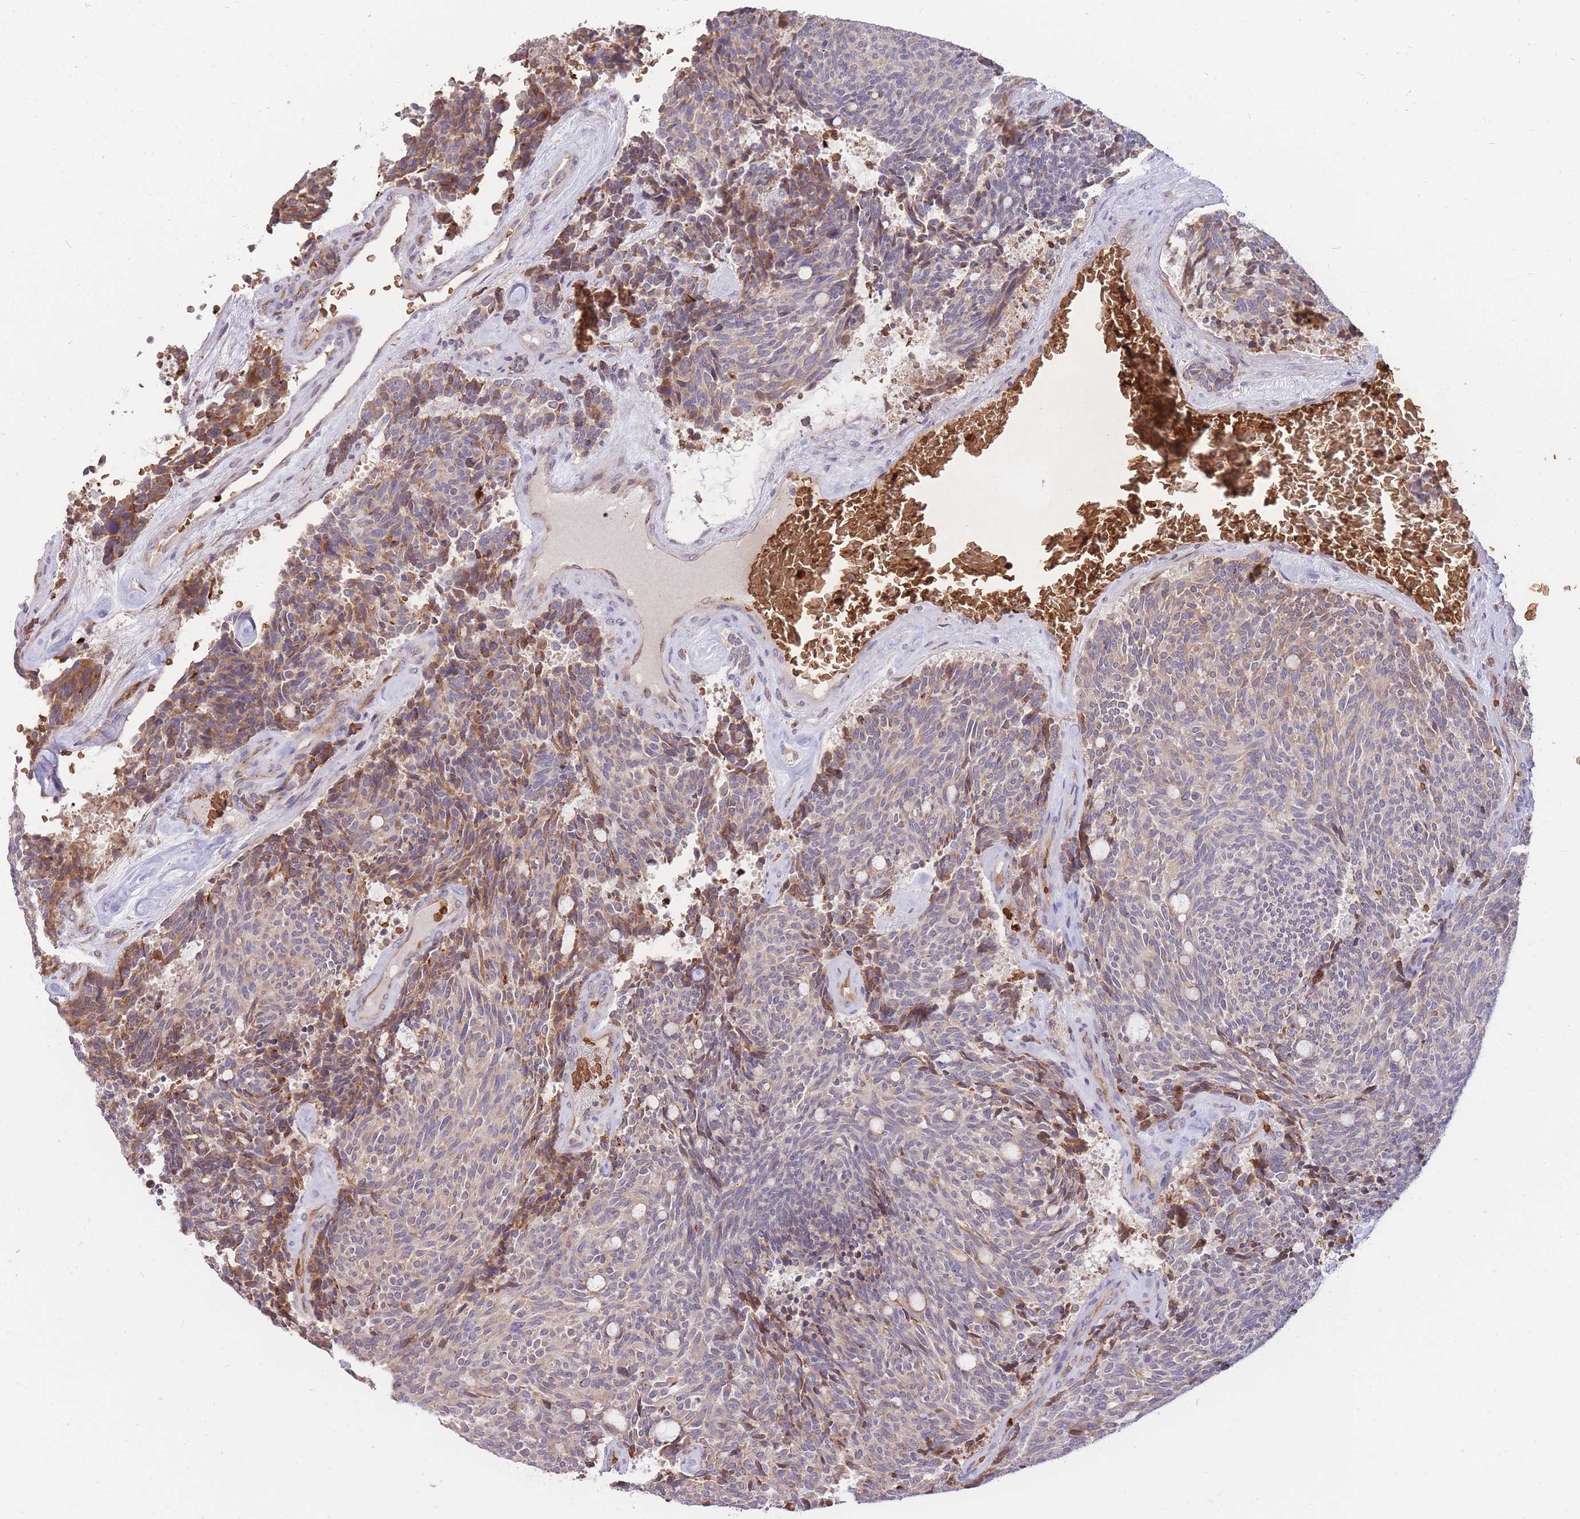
{"staining": {"intensity": "moderate", "quantity": "25%-75%", "location": "cytoplasmic/membranous"}, "tissue": "carcinoid", "cell_type": "Tumor cells", "image_type": "cancer", "snomed": [{"axis": "morphology", "description": "Carcinoid, malignant, NOS"}, {"axis": "topography", "description": "Pancreas"}], "caption": "Protein expression analysis of human carcinoid reveals moderate cytoplasmic/membranous staining in approximately 25%-75% of tumor cells.", "gene": "ATP10D", "patient": {"sex": "female", "age": 54}}